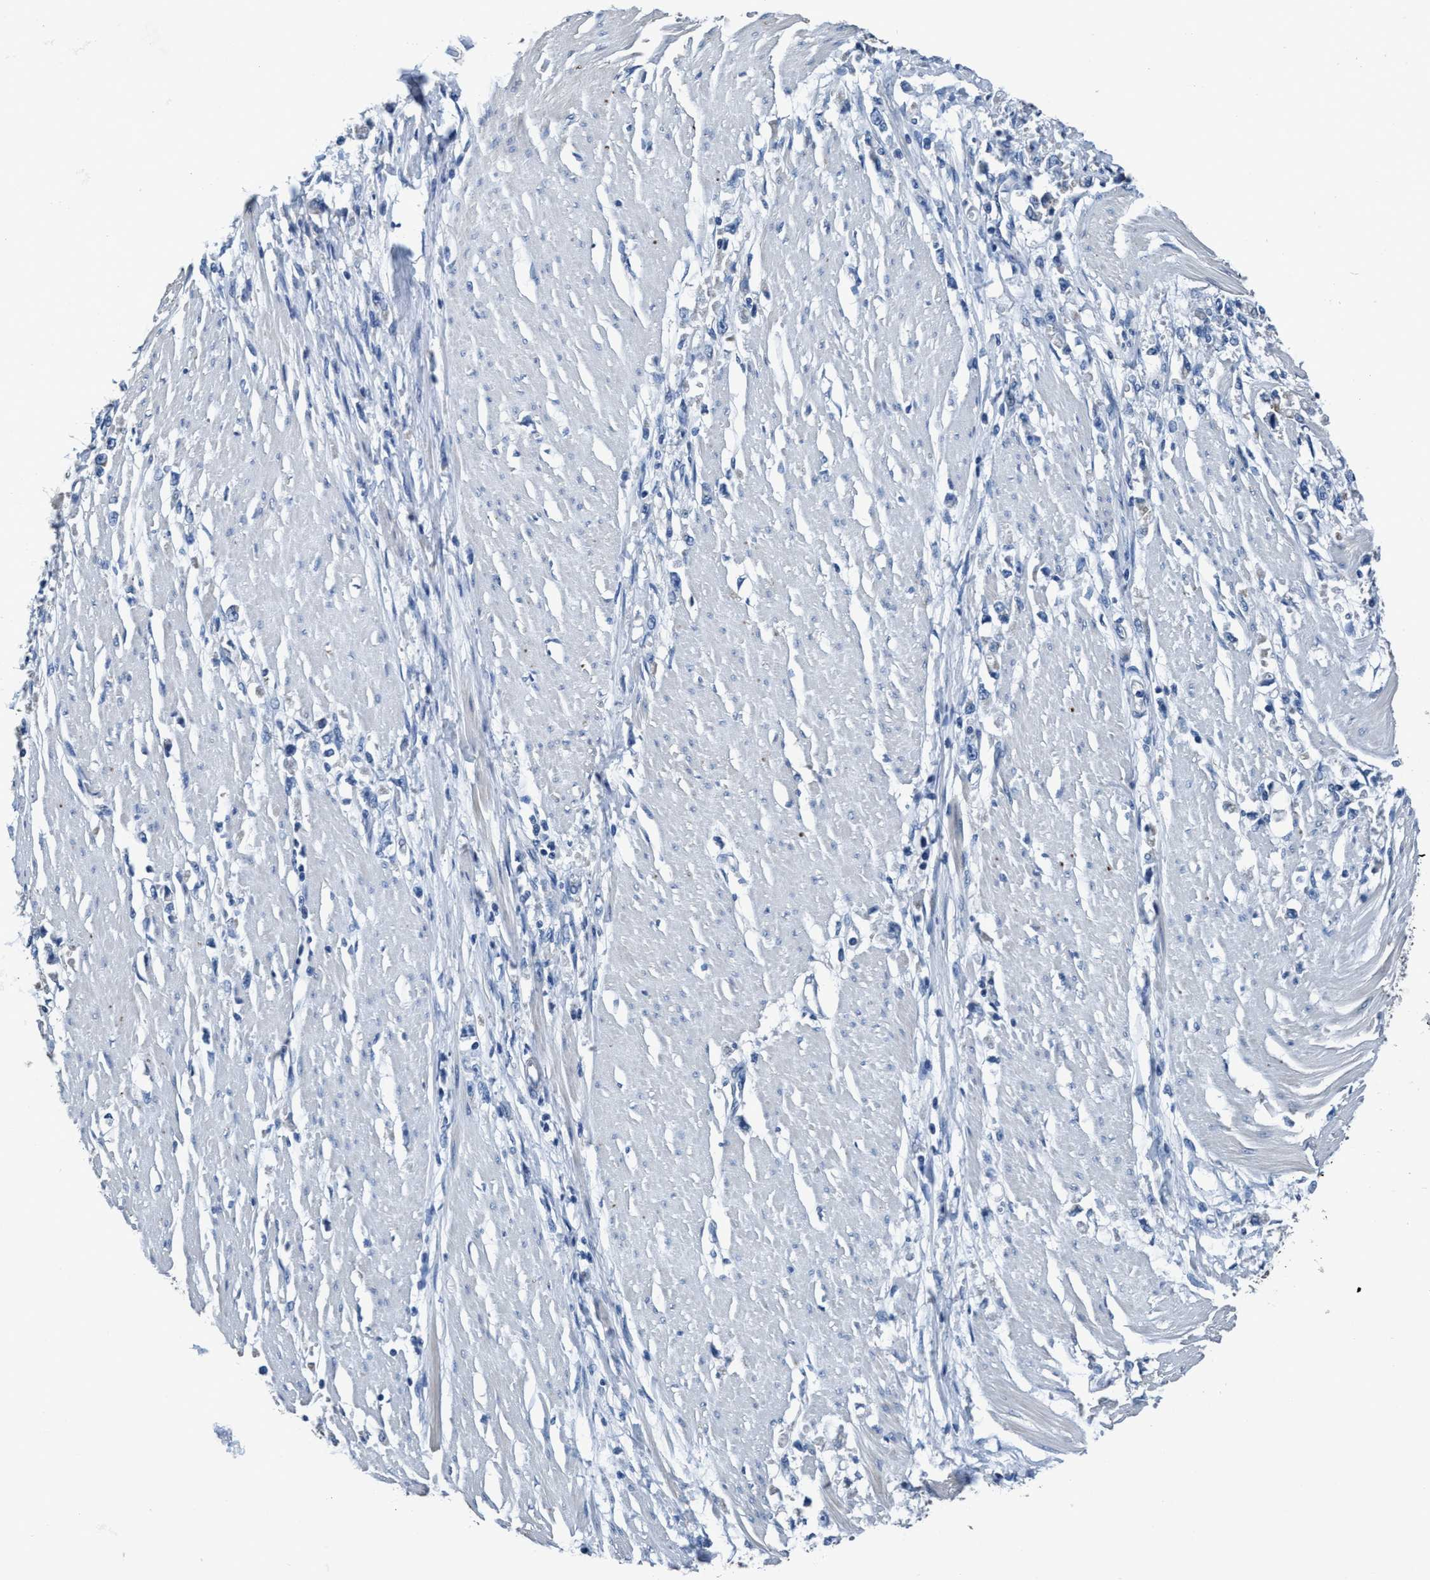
{"staining": {"intensity": "negative", "quantity": "none", "location": "none"}, "tissue": "stomach cancer", "cell_type": "Tumor cells", "image_type": "cancer", "snomed": [{"axis": "morphology", "description": "Adenocarcinoma, NOS"}, {"axis": "topography", "description": "Stomach"}], "caption": "IHC histopathology image of neoplastic tissue: human stomach adenocarcinoma stained with DAB (3,3'-diaminobenzidine) reveals no significant protein positivity in tumor cells.", "gene": "ANKFN1", "patient": {"sex": "female", "age": 59}}